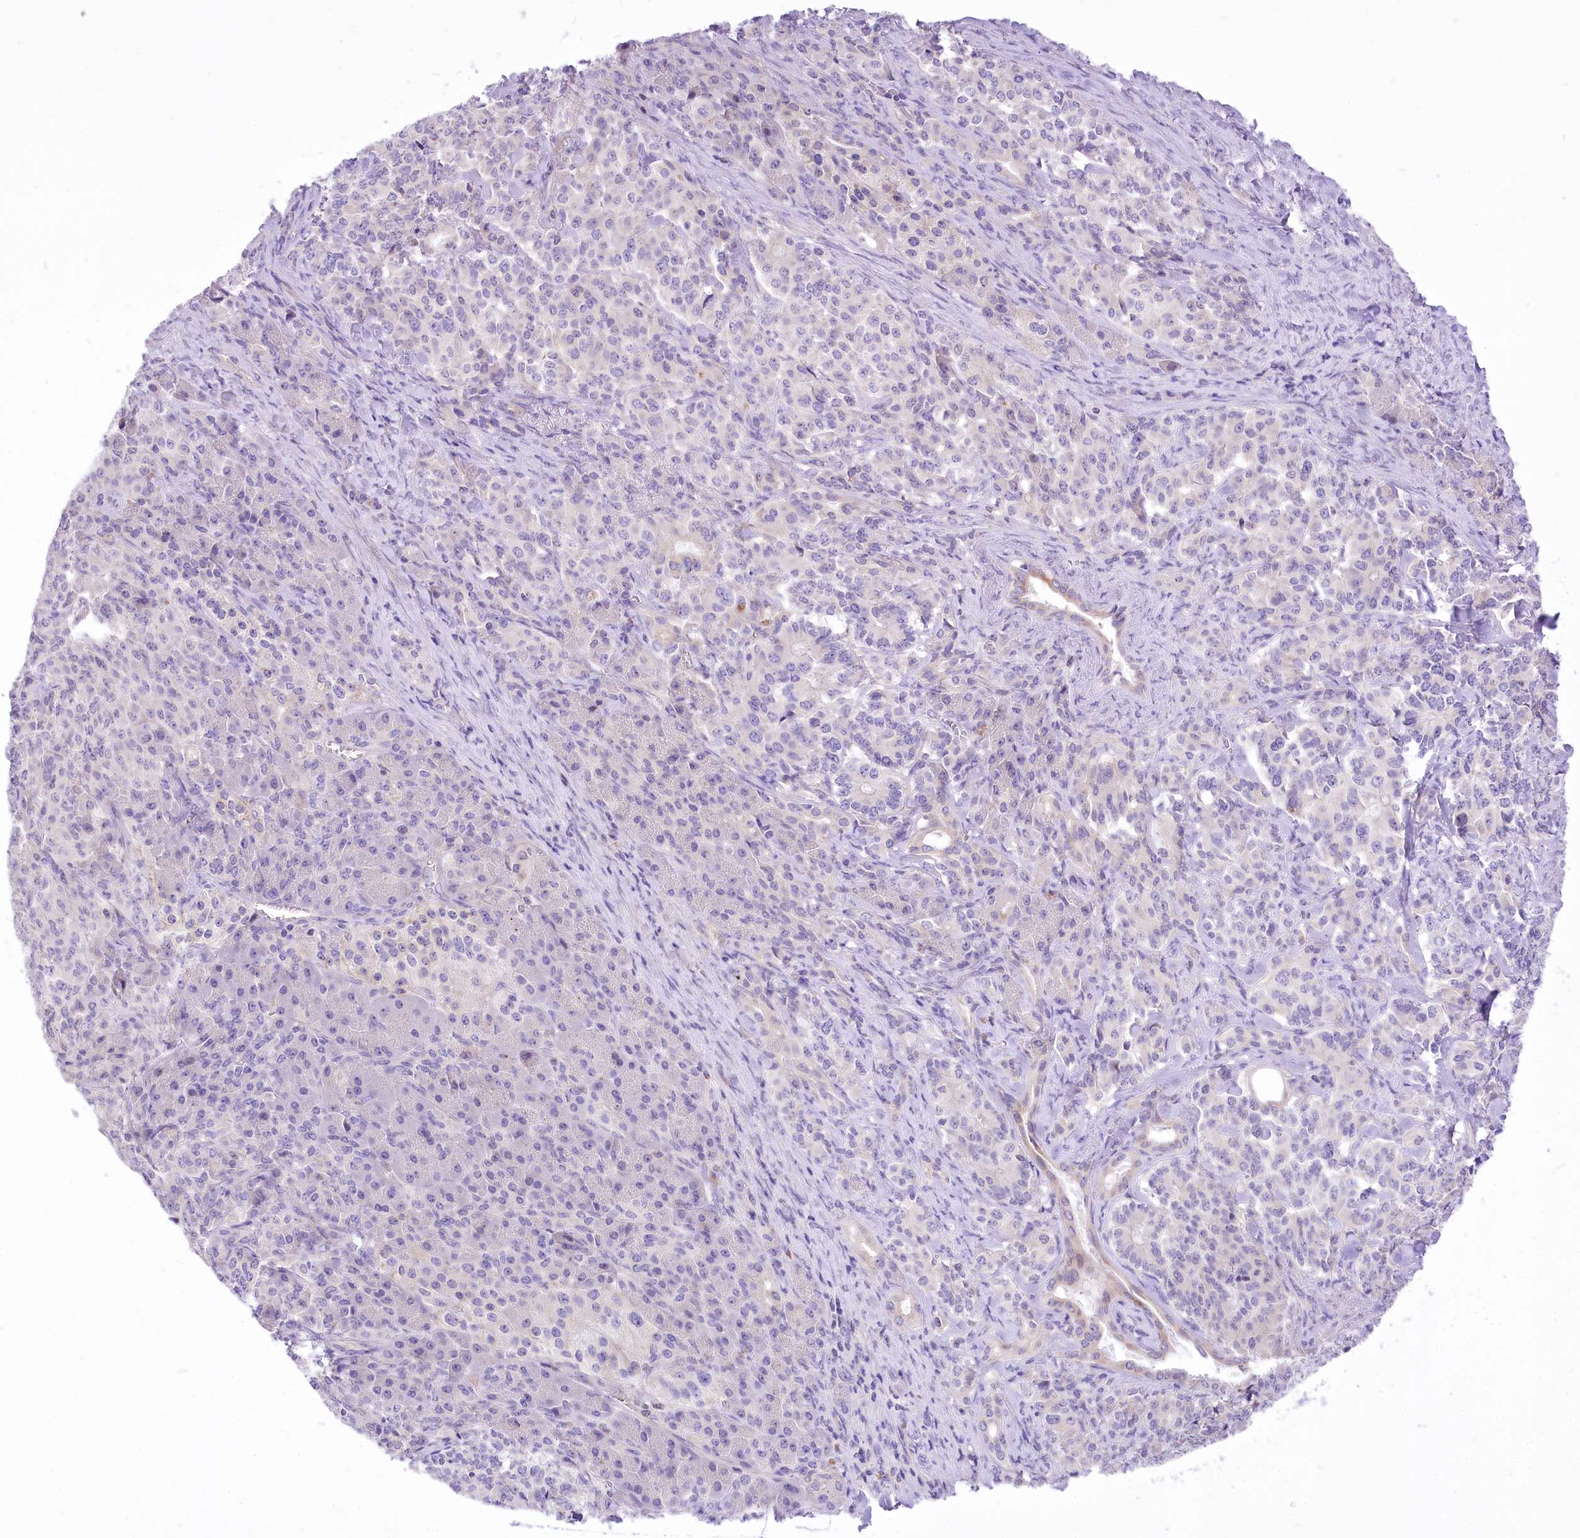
{"staining": {"intensity": "negative", "quantity": "none", "location": "none"}, "tissue": "pancreatic cancer", "cell_type": "Tumor cells", "image_type": "cancer", "snomed": [{"axis": "morphology", "description": "Adenocarcinoma, NOS"}, {"axis": "topography", "description": "Pancreas"}], "caption": "Tumor cells are negative for protein expression in human pancreatic cancer (adenocarcinoma).", "gene": "HELT", "patient": {"sex": "female", "age": 74}}